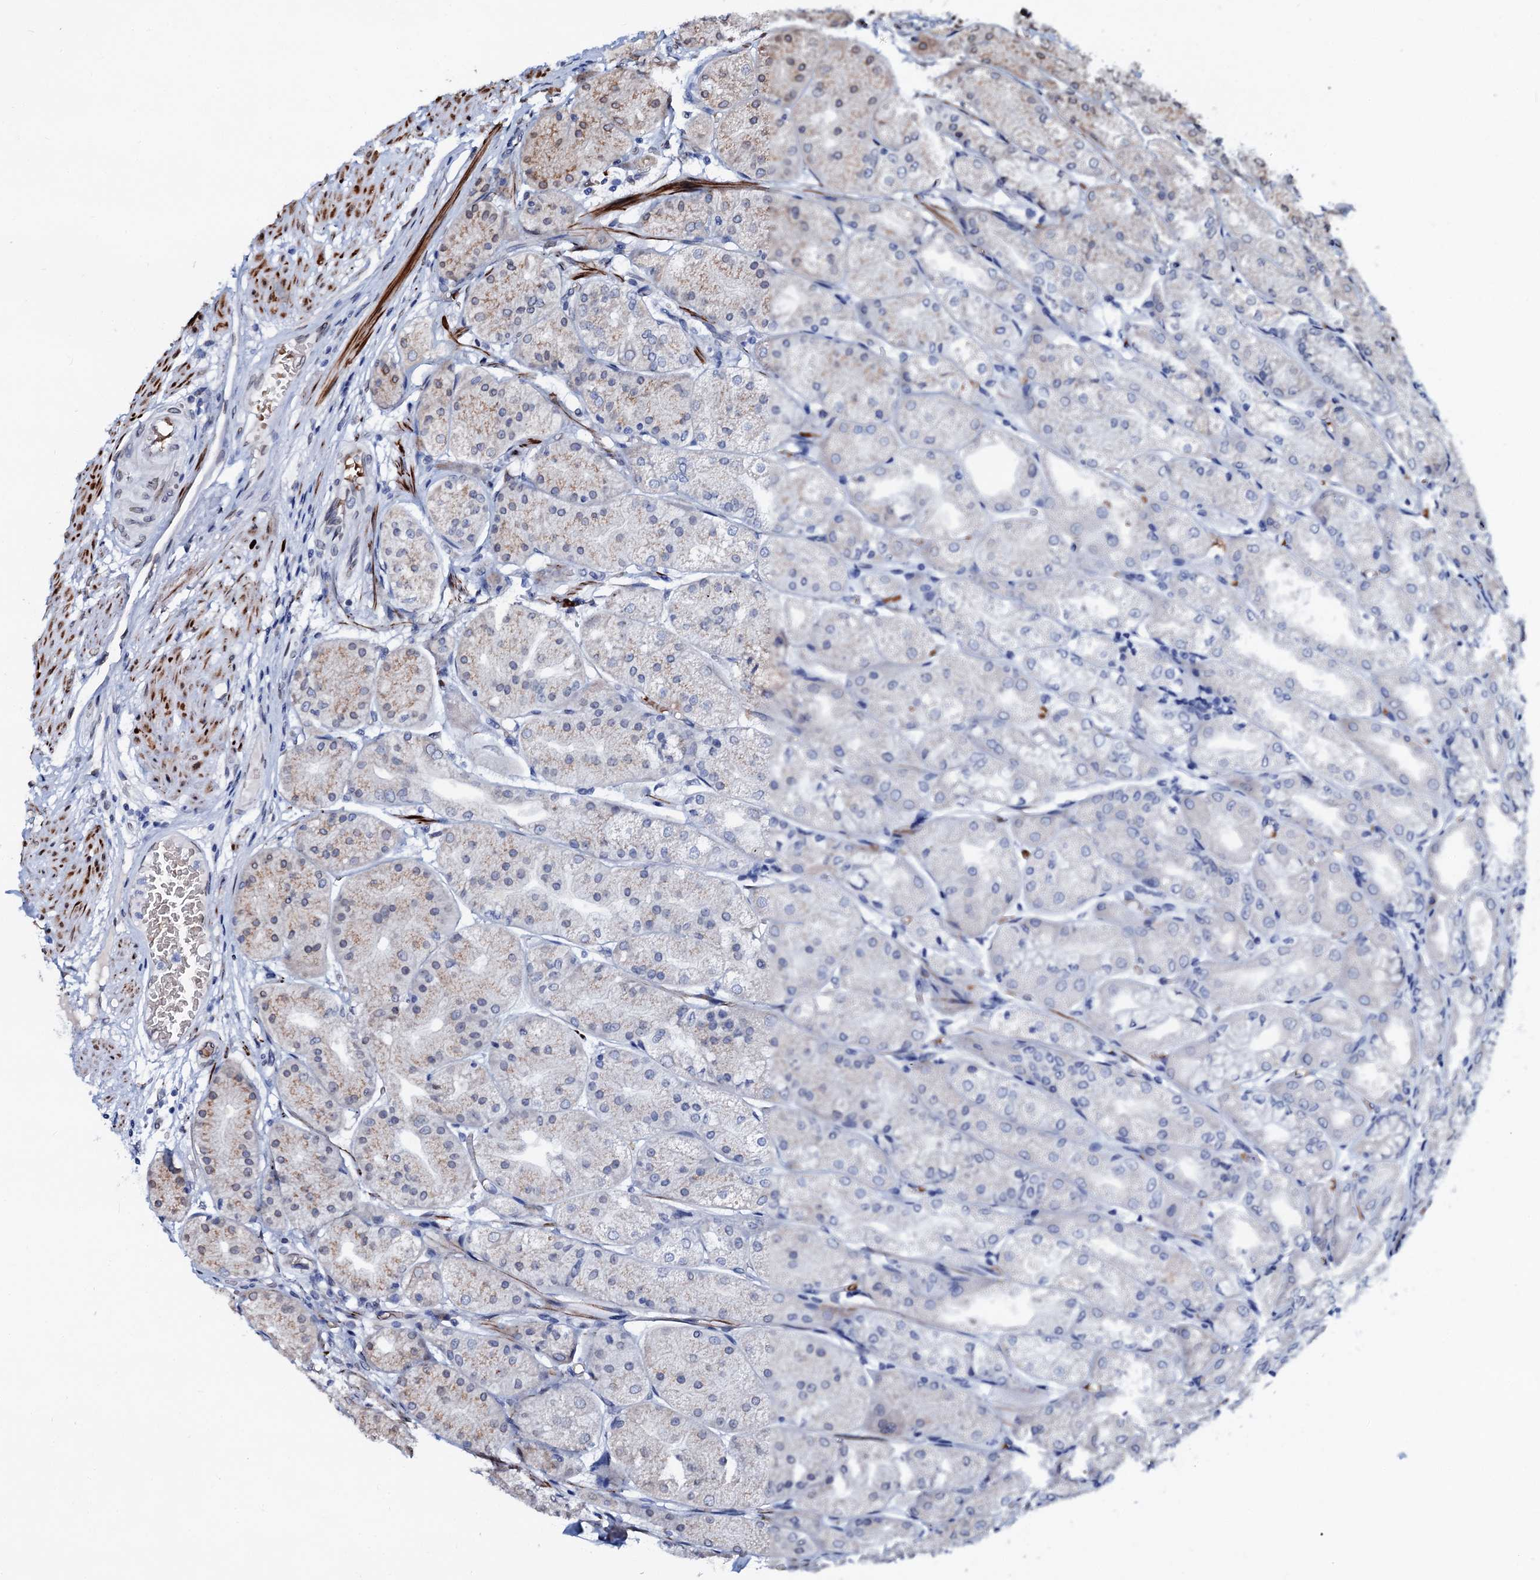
{"staining": {"intensity": "weak", "quantity": "25%-75%", "location": "cytoplasmic/membranous"}, "tissue": "stomach", "cell_type": "Glandular cells", "image_type": "normal", "snomed": [{"axis": "morphology", "description": "Normal tissue, NOS"}, {"axis": "topography", "description": "Stomach, upper"}], "caption": "Human stomach stained with a brown dye demonstrates weak cytoplasmic/membranous positive staining in approximately 25%-75% of glandular cells.", "gene": "NRP2", "patient": {"sex": "male", "age": 72}}